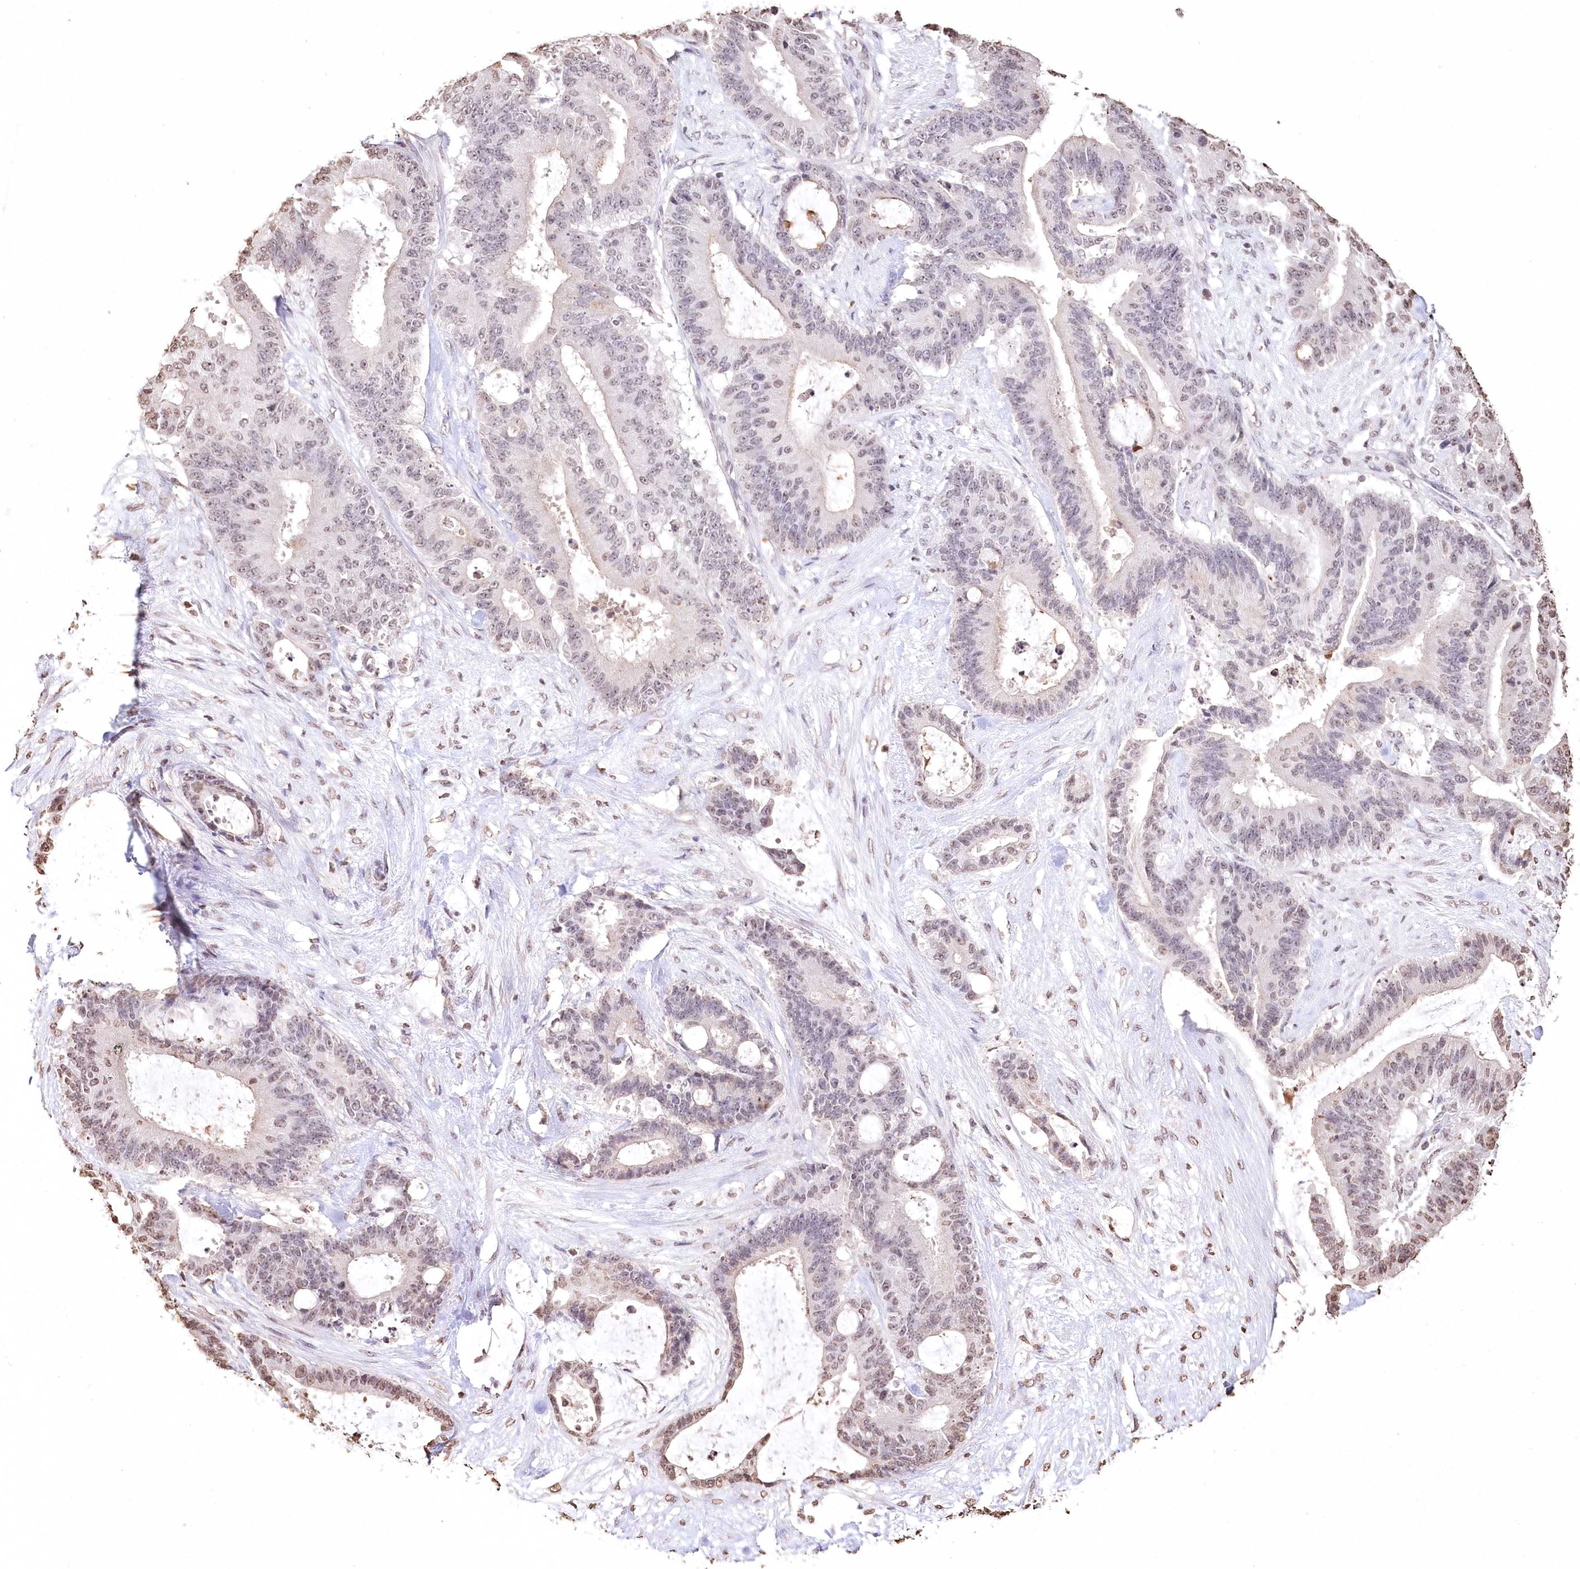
{"staining": {"intensity": "weak", "quantity": "<25%", "location": "nuclear"}, "tissue": "liver cancer", "cell_type": "Tumor cells", "image_type": "cancer", "snomed": [{"axis": "morphology", "description": "Normal tissue, NOS"}, {"axis": "morphology", "description": "Cholangiocarcinoma"}, {"axis": "topography", "description": "Liver"}, {"axis": "topography", "description": "Peripheral nerve tissue"}], "caption": "There is no significant staining in tumor cells of cholangiocarcinoma (liver). (Immunohistochemistry (ihc), brightfield microscopy, high magnification).", "gene": "DMXL1", "patient": {"sex": "female", "age": 73}}